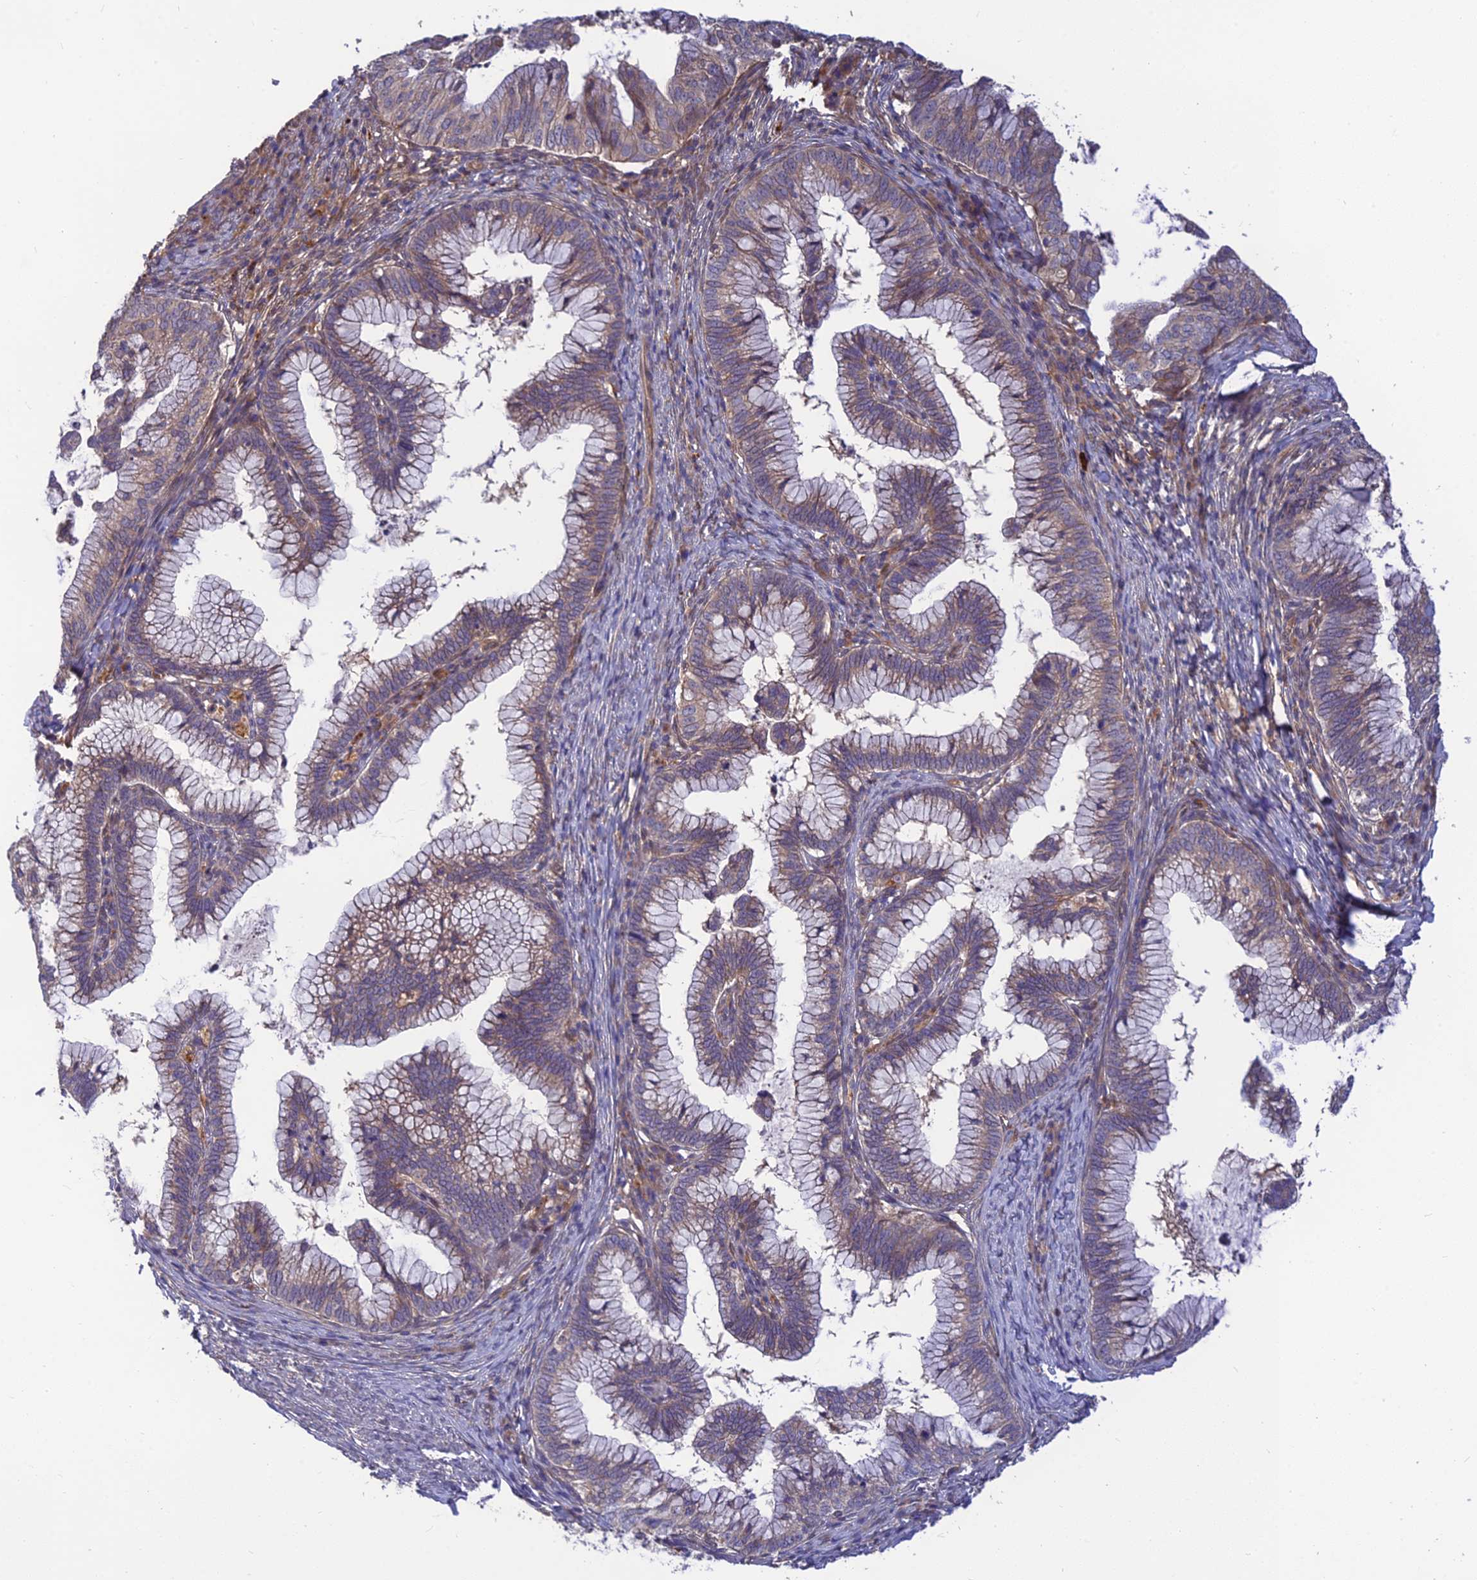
{"staining": {"intensity": "weak", "quantity": "25%-75%", "location": "cytoplasmic/membranous"}, "tissue": "cervical cancer", "cell_type": "Tumor cells", "image_type": "cancer", "snomed": [{"axis": "morphology", "description": "Adenocarcinoma, NOS"}, {"axis": "topography", "description": "Cervix"}], "caption": "Immunohistochemical staining of cervical cancer (adenocarcinoma) reveals weak cytoplasmic/membranous protein expression in about 25%-75% of tumor cells. (Stains: DAB in brown, nuclei in blue, Microscopy: brightfield microscopy at high magnification).", "gene": "FAM151B", "patient": {"sex": "female", "age": 36}}